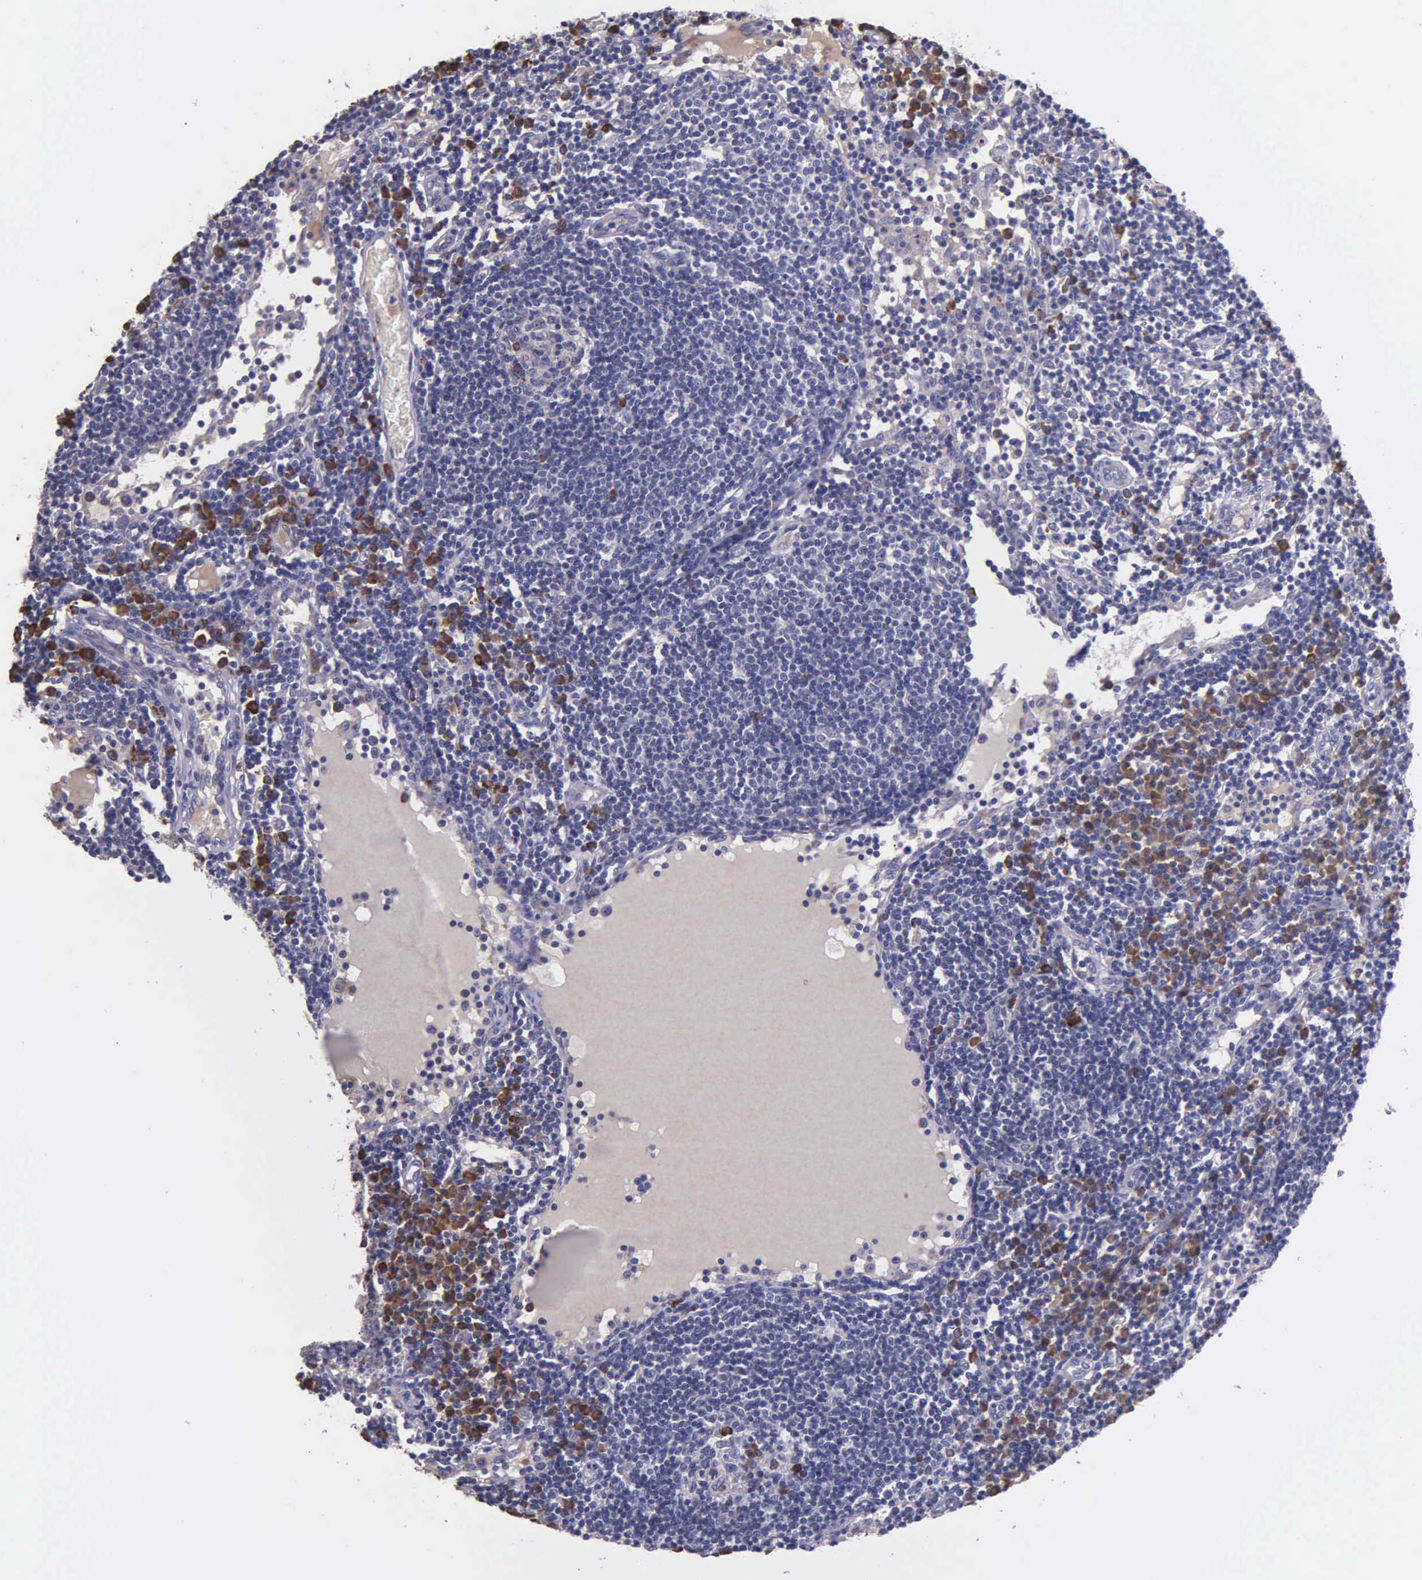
{"staining": {"intensity": "moderate", "quantity": "<25%", "location": "cytoplasmic/membranous"}, "tissue": "lymph node", "cell_type": "Germinal center cells", "image_type": "normal", "snomed": [{"axis": "morphology", "description": "Normal tissue, NOS"}, {"axis": "topography", "description": "Lymph node"}], "caption": "Germinal center cells show low levels of moderate cytoplasmic/membranous positivity in about <25% of cells in benign lymph node.", "gene": "ZC3H12B", "patient": {"sex": "female", "age": 55}}